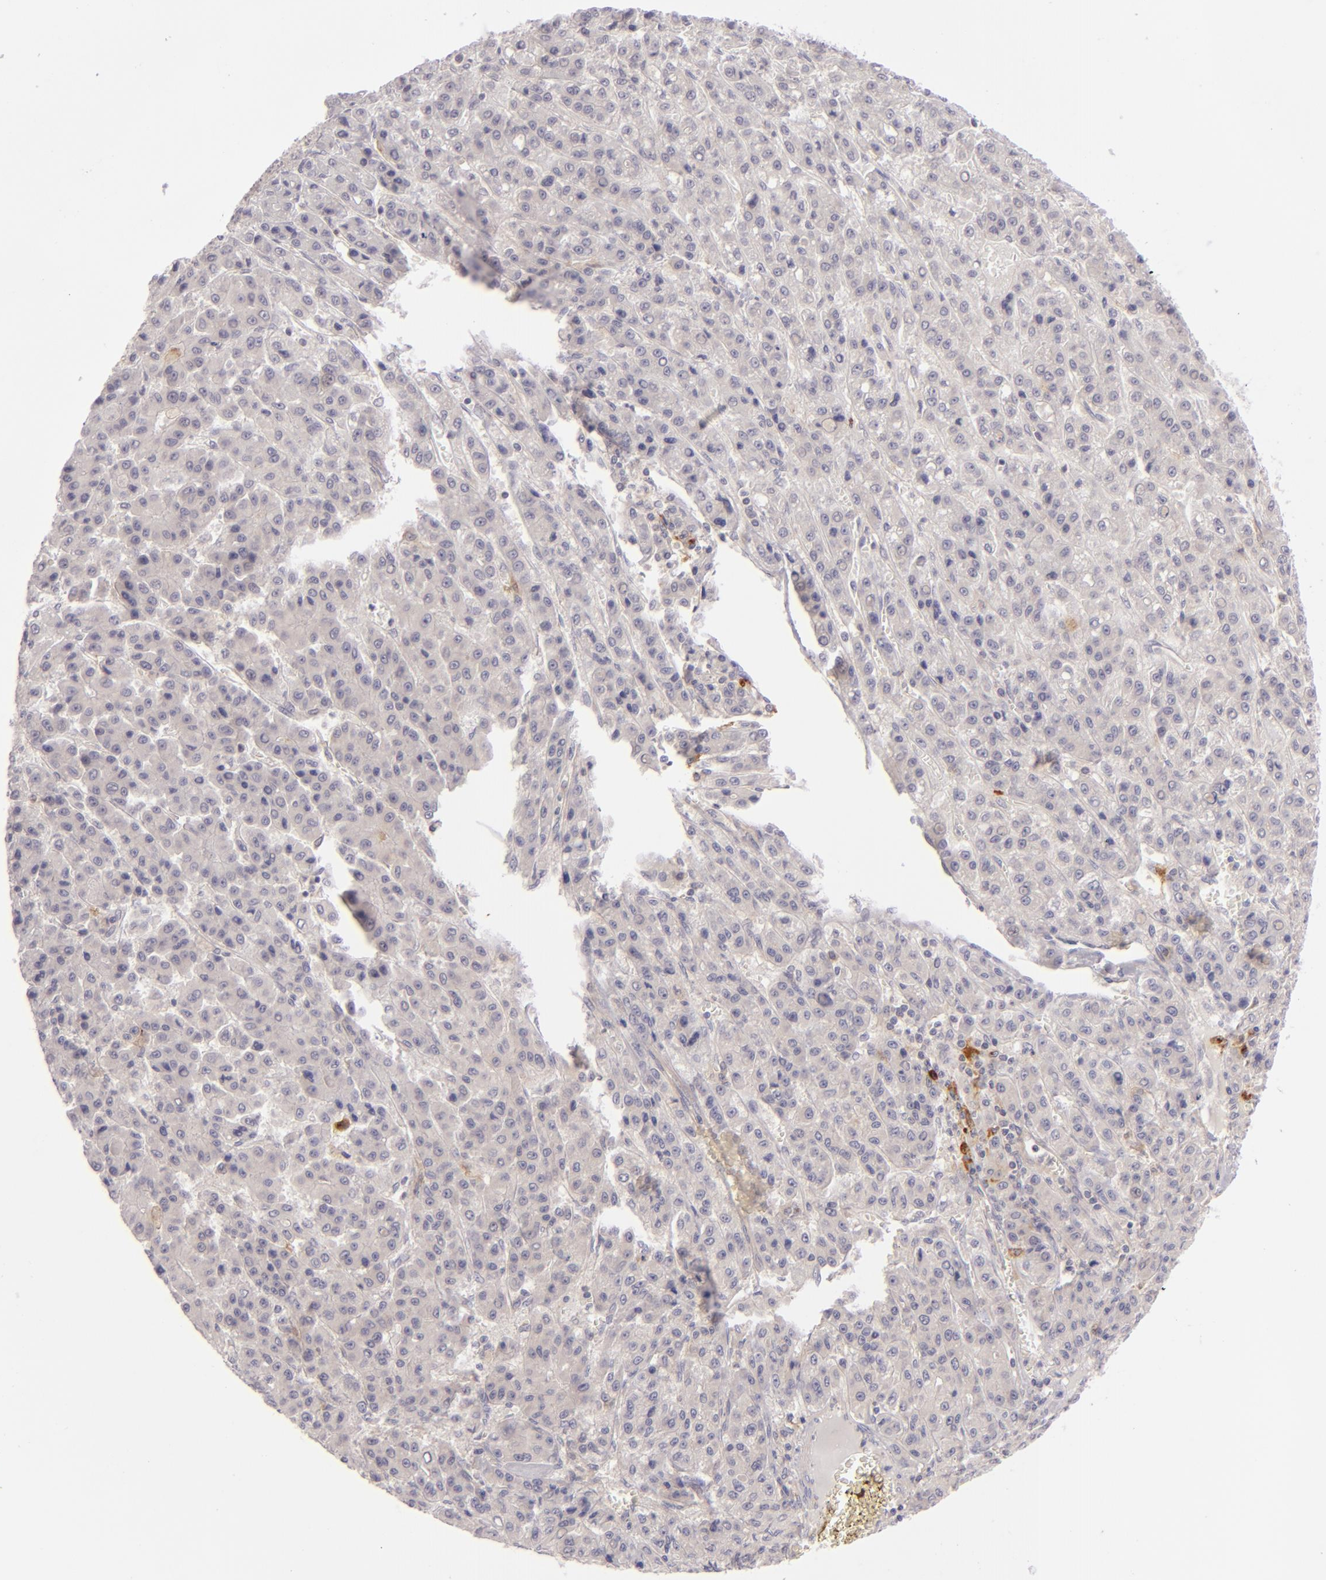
{"staining": {"intensity": "negative", "quantity": "none", "location": "none"}, "tissue": "liver cancer", "cell_type": "Tumor cells", "image_type": "cancer", "snomed": [{"axis": "morphology", "description": "Carcinoma, Hepatocellular, NOS"}, {"axis": "topography", "description": "Liver"}], "caption": "Histopathology image shows no protein staining in tumor cells of hepatocellular carcinoma (liver) tissue.", "gene": "CD83", "patient": {"sex": "male", "age": 70}}